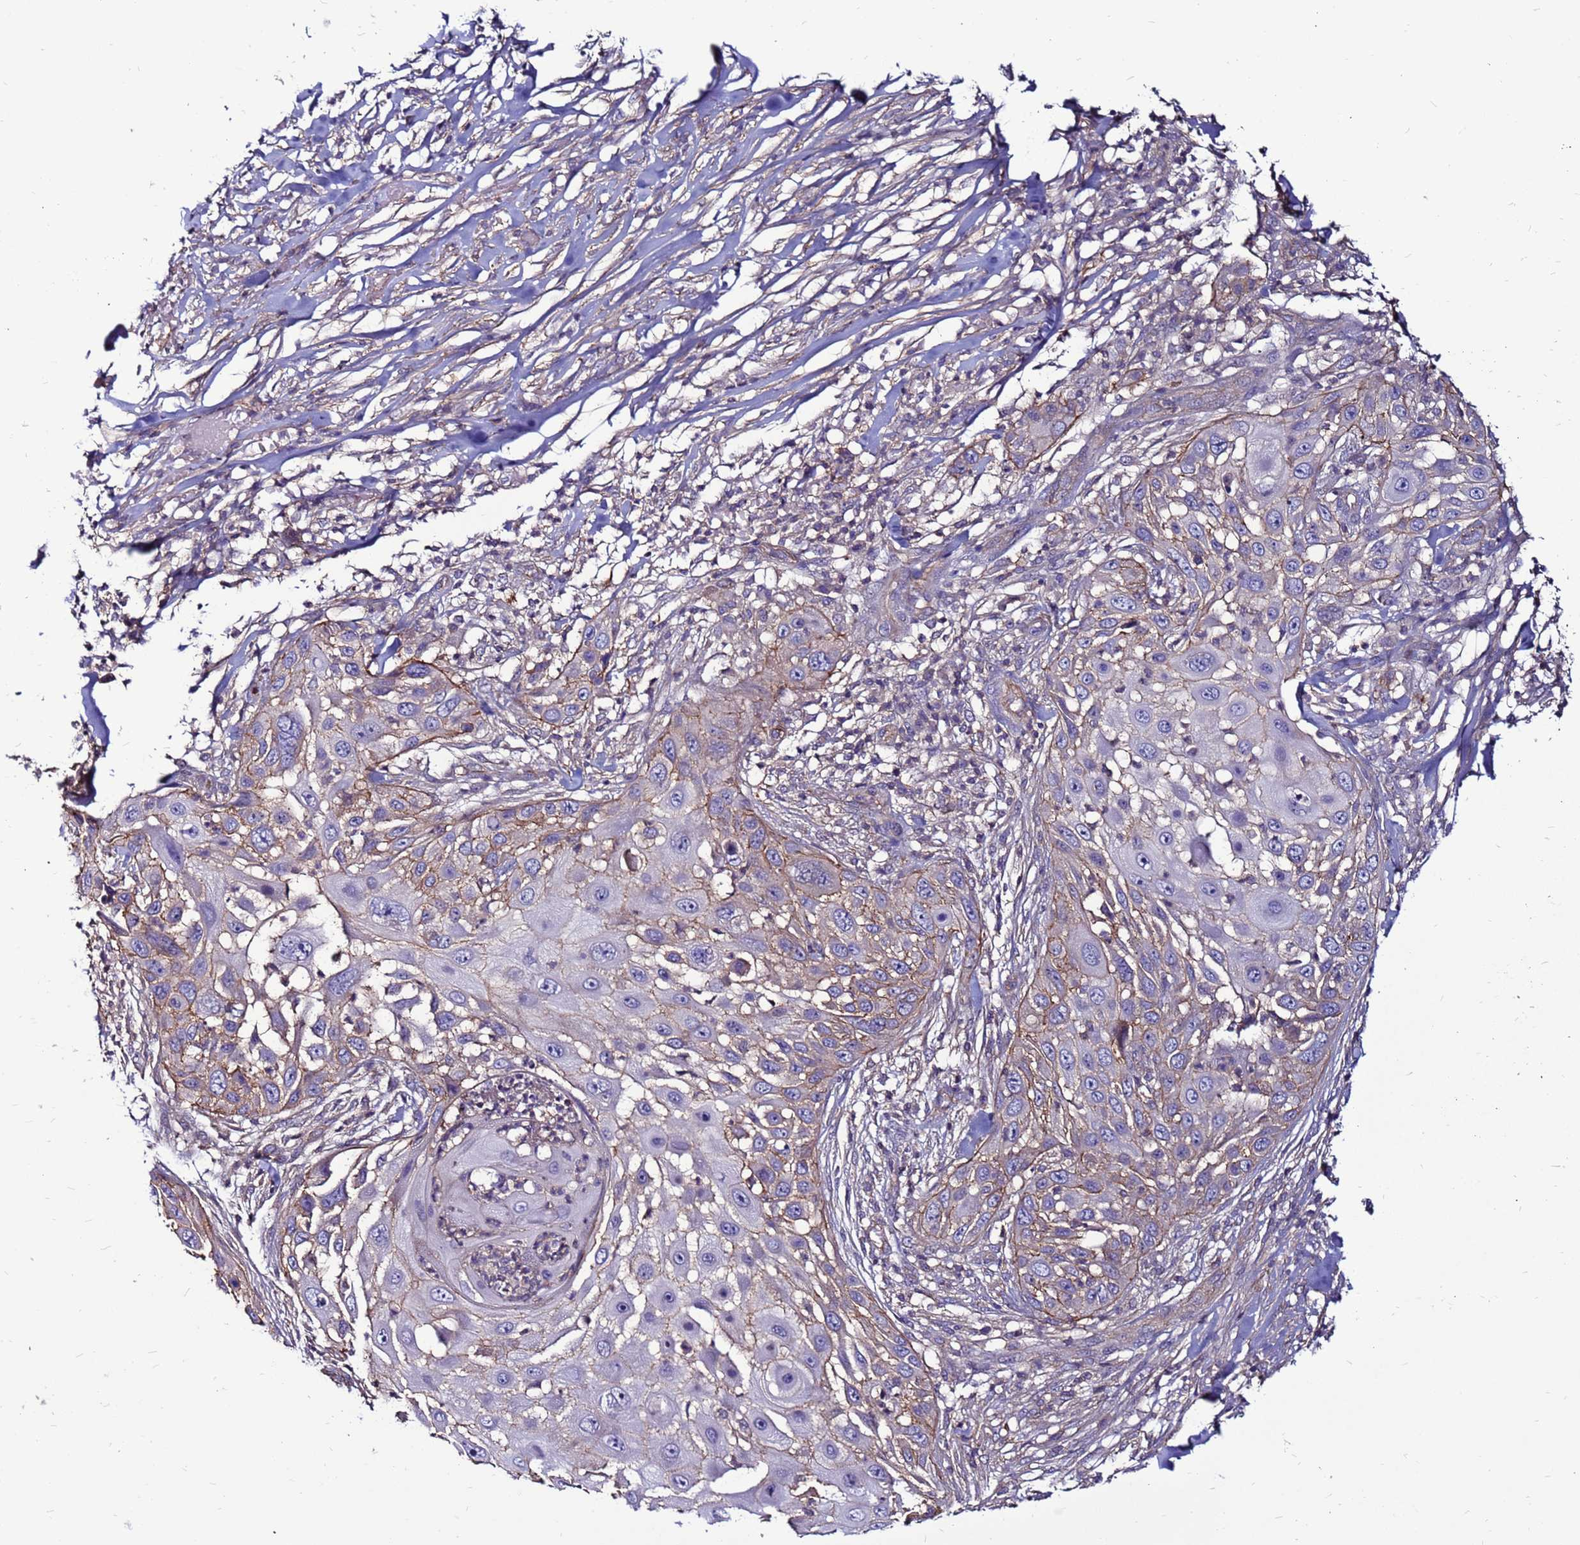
{"staining": {"intensity": "moderate", "quantity": "<25%", "location": "cytoplasmic/membranous"}, "tissue": "skin cancer", "cell_type": "Tumor cells", "image_type": "cancer", "snomed": [{"axis": "morphology", "description": "Squamous cell carcinoma, NOS"}, {"axis": "topography", "description": "Skin"}], "caption": "Moderate cytoplasmic/membranous staining for a protein is identified in about <25% of tumor cells of skin squamous cell carcinoma using immunohistochemistry.", "gene": "NRN1L", "patient": {"sex": "female", "age": 44}}